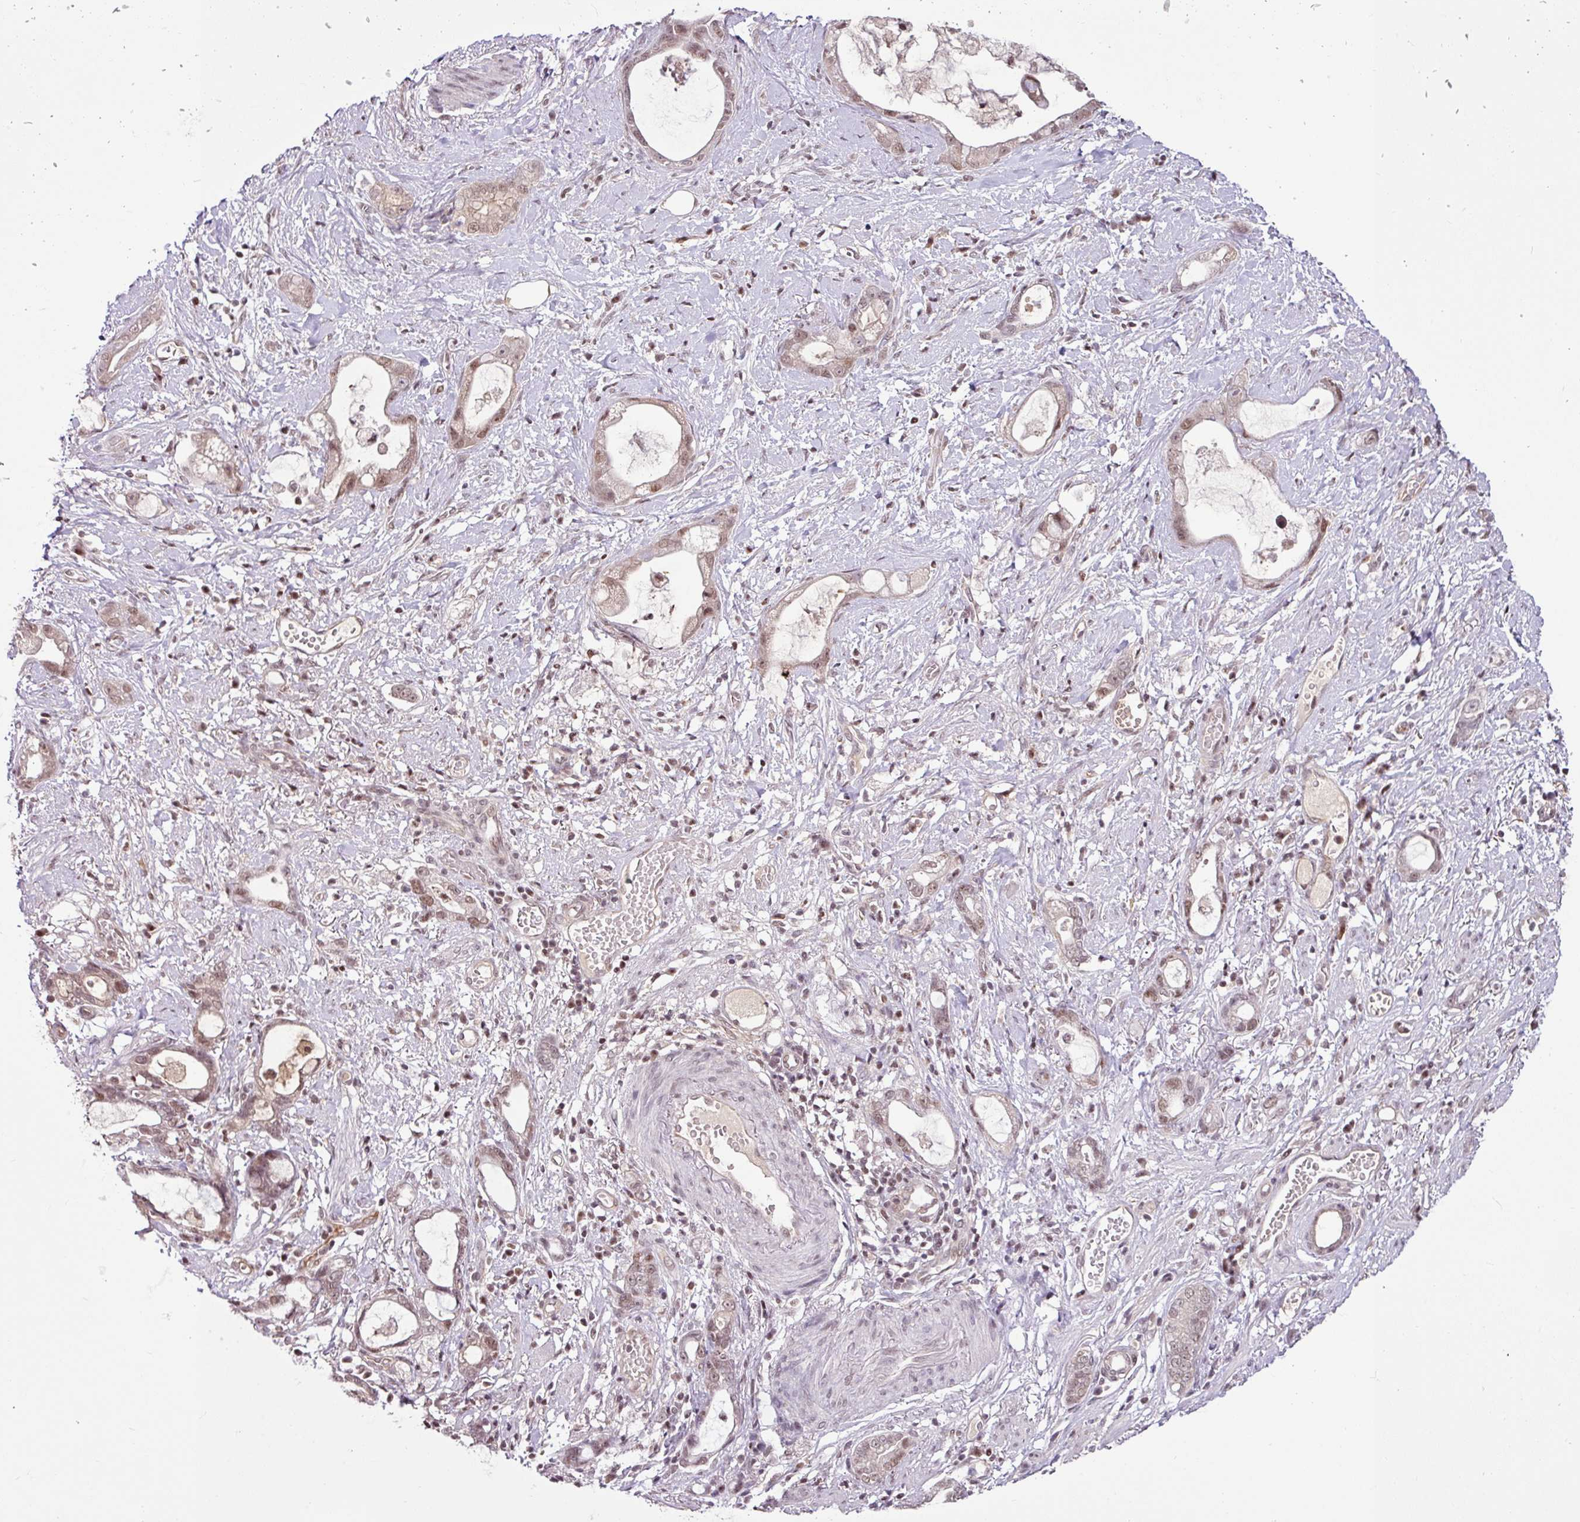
{"staining": {"intensity": "moderate", "quantity": ">75%", "location": "nuclear"}, "tissue": "stomach cancer", "cell_type": "Tumor cells", "image_type": "cancer", "snomed": [{"axis": "morphology", "description": "Adenocarcinoma, NOS"}, {"axis": "topography", "description": "Stomach"}], "caption": "This image demonstrates stomach cancer (adenocarcinoma) stained with immunohistochemistry (IHC) to label a protein in brown. The nuclear of tumor cells show moderate positivity for the protein. Nuclei are counter-stained blue.", "gene": "ITPKC", "patient": {"sex": "male", "age": 55}}